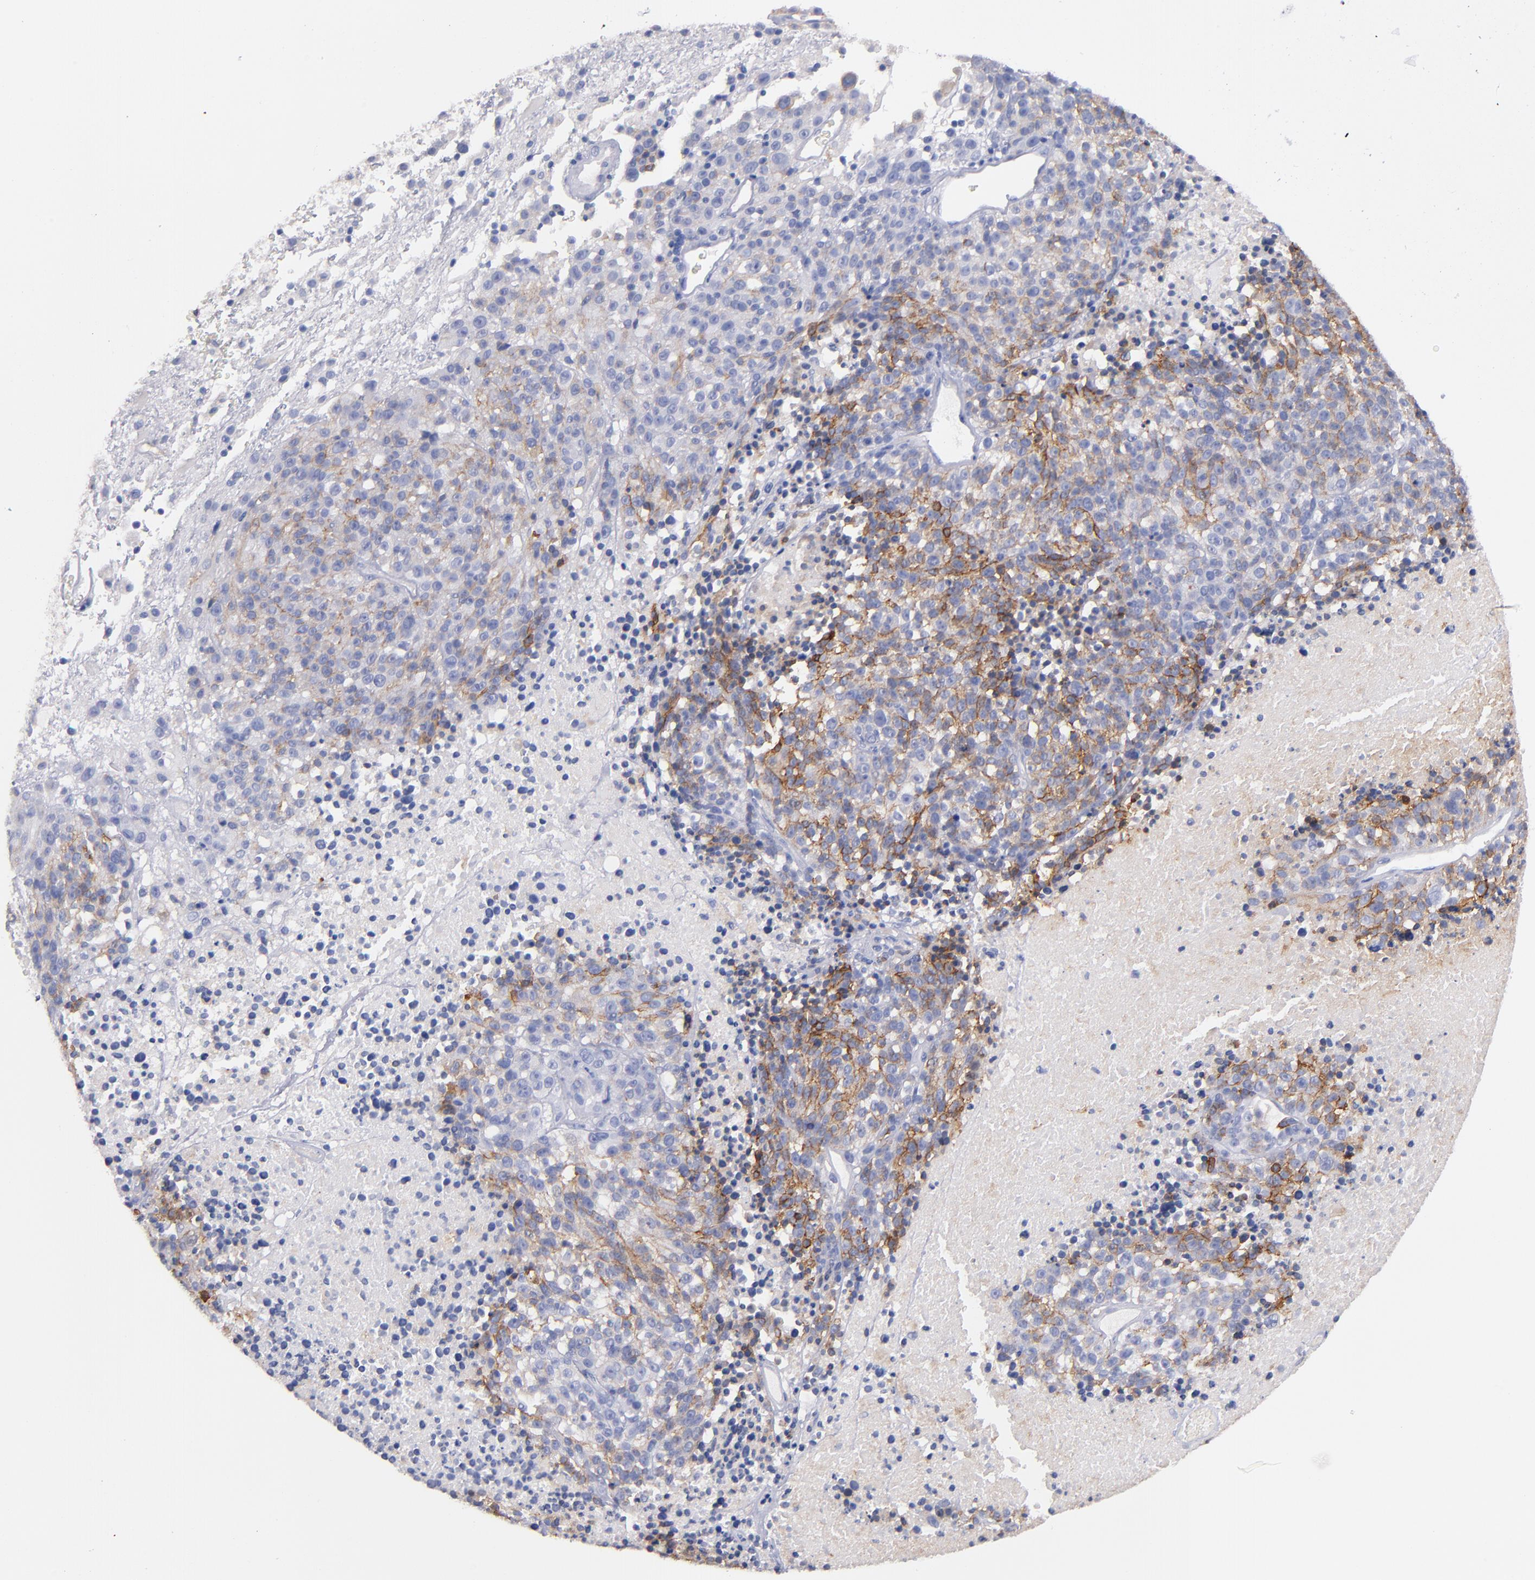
{"staining": {"intensity": "moderate", "quantity": "25%-75%", "location": "cytoplasmic/membranous"}, "tissue": "melanoma", "cell_type": "Tumor cells", "image_type": "cancer", "snomed": [{"axis": "morphology", "description": "Malignant melanoma, Metastatic site"}, {"axis": "topography", "description": "Cerebral cortex"}], "caption": "The photomicrograph exhibits a brown stain indicating the presence of a protein in the cytoplasmic/membranous of tumor cells in melanoma.", "gene": "KIT", "patient": {"sex": "female", "age": 52}}